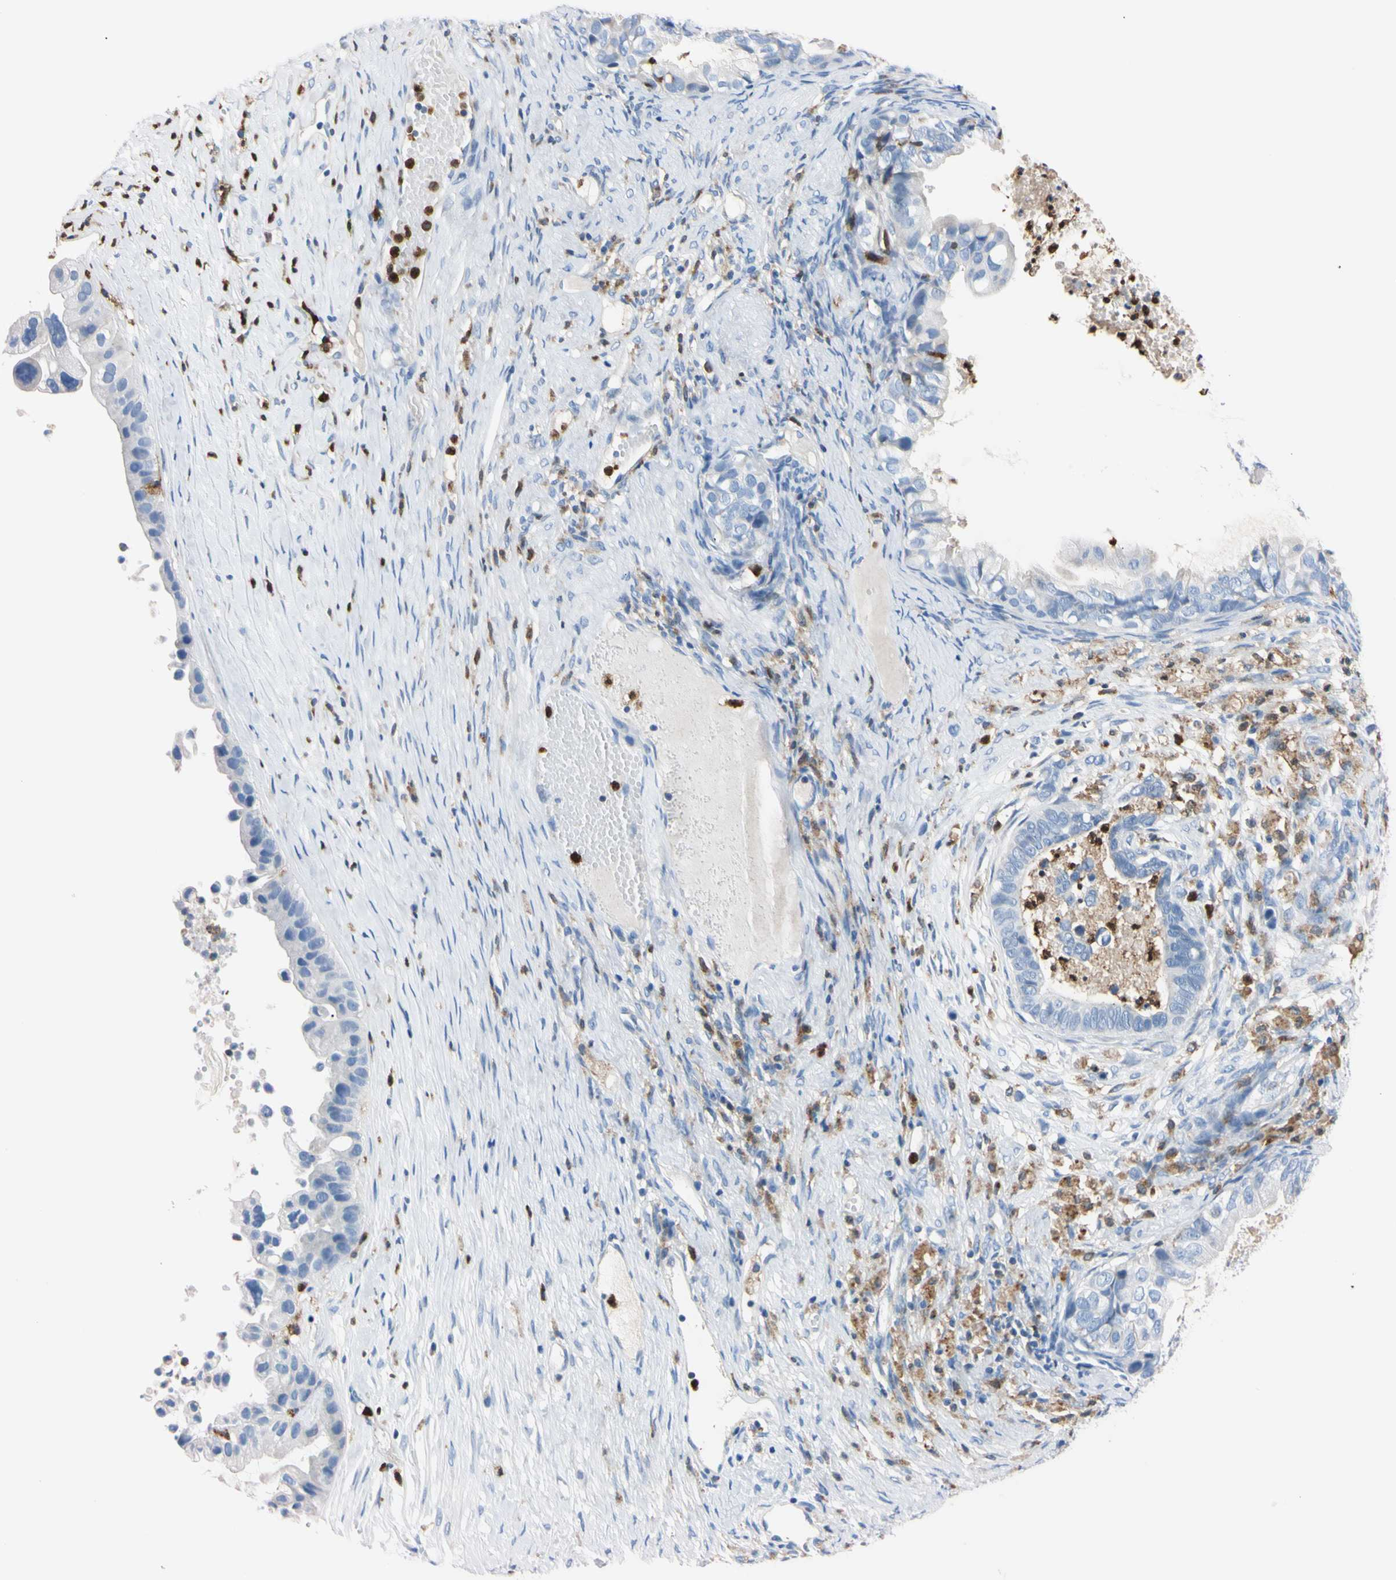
{"staining": {"intensity": "negative", "quantity": "none", "location": "none"}, "tissue": "ovarian cancer", "cell_type": "Tumor cells", "image_type": "cancer", "snomed": [{"axis": "morphology", "description": "Cystadenocarcinoma, mucinous, NOS"}, {"axis": "topography", "description": "Ovary"}], "caption": "High magnification brightfield microscopy of ovarian mucinous cystadenocarcinoma stained with DAB (3,3'-diaminobenzidine) (brown) and counterstained with hematoxylin (blue): tumor cells show no significant staining.", "gene": "NCF4", "patient": {"sex": "female", "age": 80}}